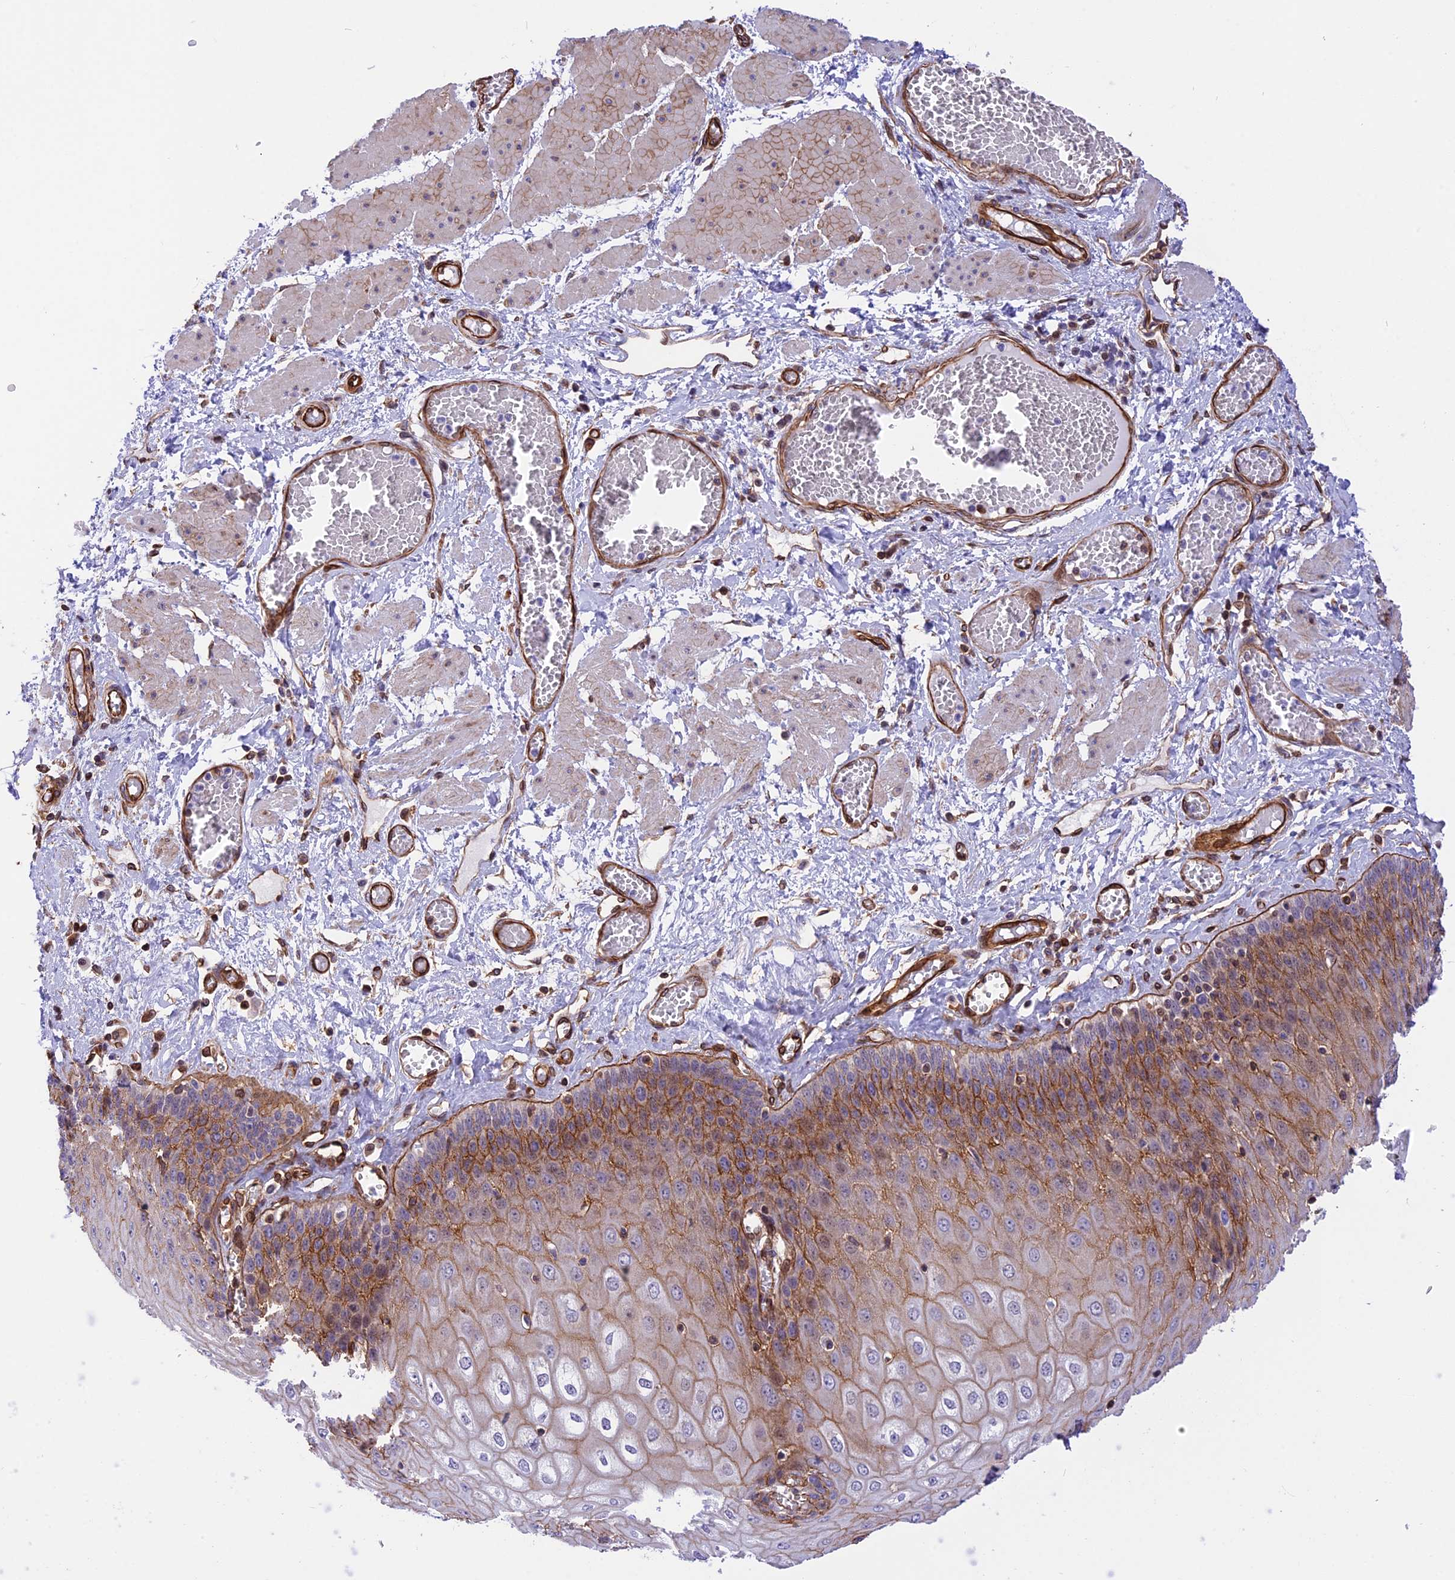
{"staining": {"intensity": "moderate", "quantity": "25%-75%", "location": "cytoplasmic/membranous"}, "tissue": "esophagus", "cell_type": "Squamous epithelial cells", "image_type": "normal", "snomed": [{"axis": "morphology", "description": "Normal tissue, NOS"}, {"axis": "topography", "description": "Esophagus"}], "caption": "This photomicrograph shows immunohistochemistry staining of benign esophagus, with medium moderate cytoplasmic/membranous expression in about 25%-75% of squamous epithelial cells.", "gene": "R3HDM4", "patient": {"sex": "male", "age": 60}}